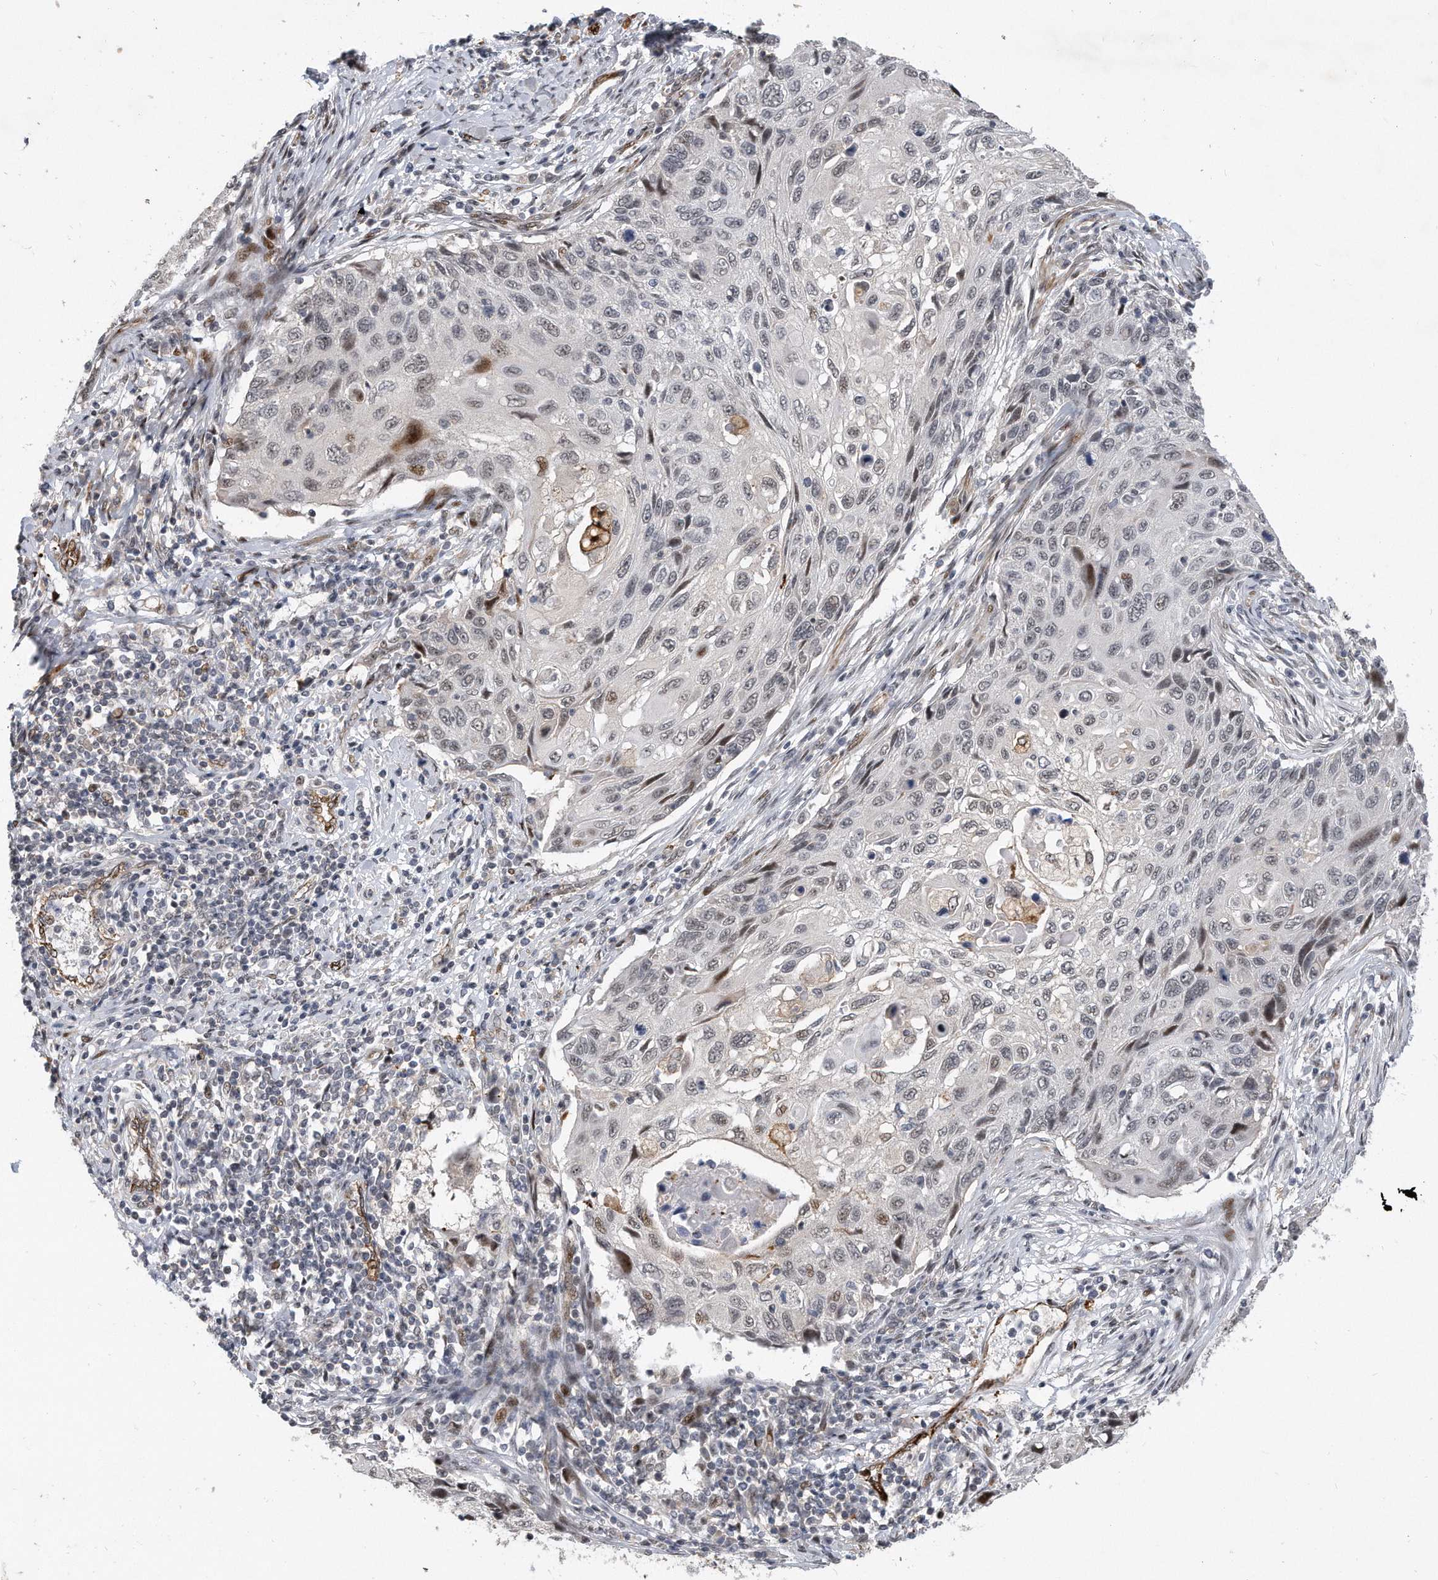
{"staining": {"intensity": "negative", "quantity": "none", "location": "none"}, "tissue": "cervical cancer", "cell_type": "Tumor cells", "image_type": "cancer", "snomed": [{"axis": "morphology", "description": "Squamous cell carcinoma, NOS"}, {"axis": "topography", "description": "Cervix"}], "caption": "Immunohistochemistry (IHC) of human squamous cell carcinoma (cervical) shows no positivity in tumor cells.", "gene": "PGBD2", "patient": {"sex": "female", "age": 70}}